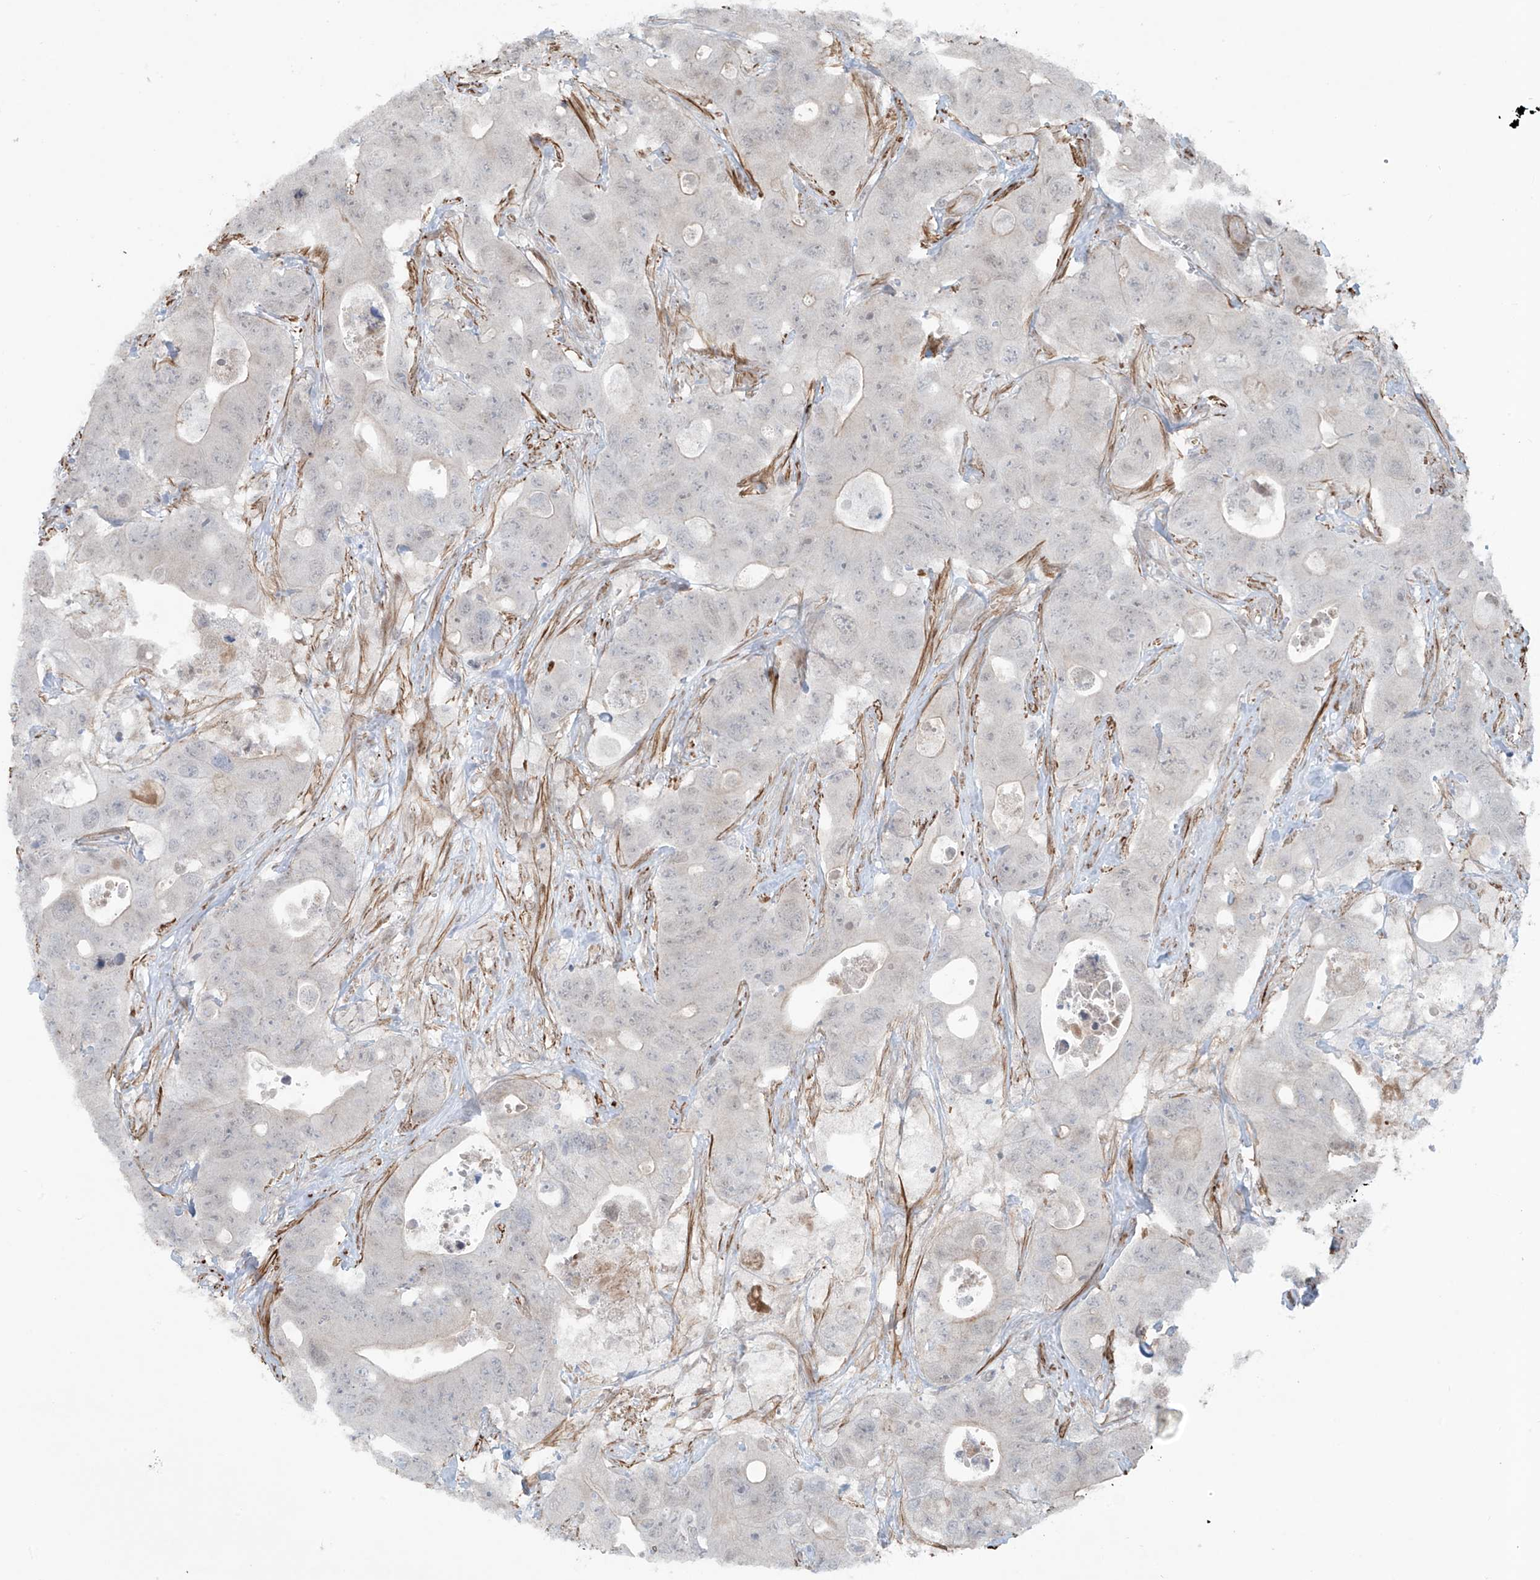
{"staining": {"intensity": "negative", "quantity": "none", "location": "none"}, "tissue": "colorectal cancer", "cell_type": "Tumor cells", "image_type": "cancer", "snomed": [{"axis": "morphology", "description": "Adenocarcinoma, NOS"}, {"axis": "topography", "description": "Colon"}], "caption": "IHC histopathology image of neoplastic tissue: human colorectal adenocarcinoma stained with DAB (3,3'-diaminobenzidine) shows no significant protein expression in tumor cells.", "gene": "RASGEF1A", "patient": {"sex": "female", "age": 46}}